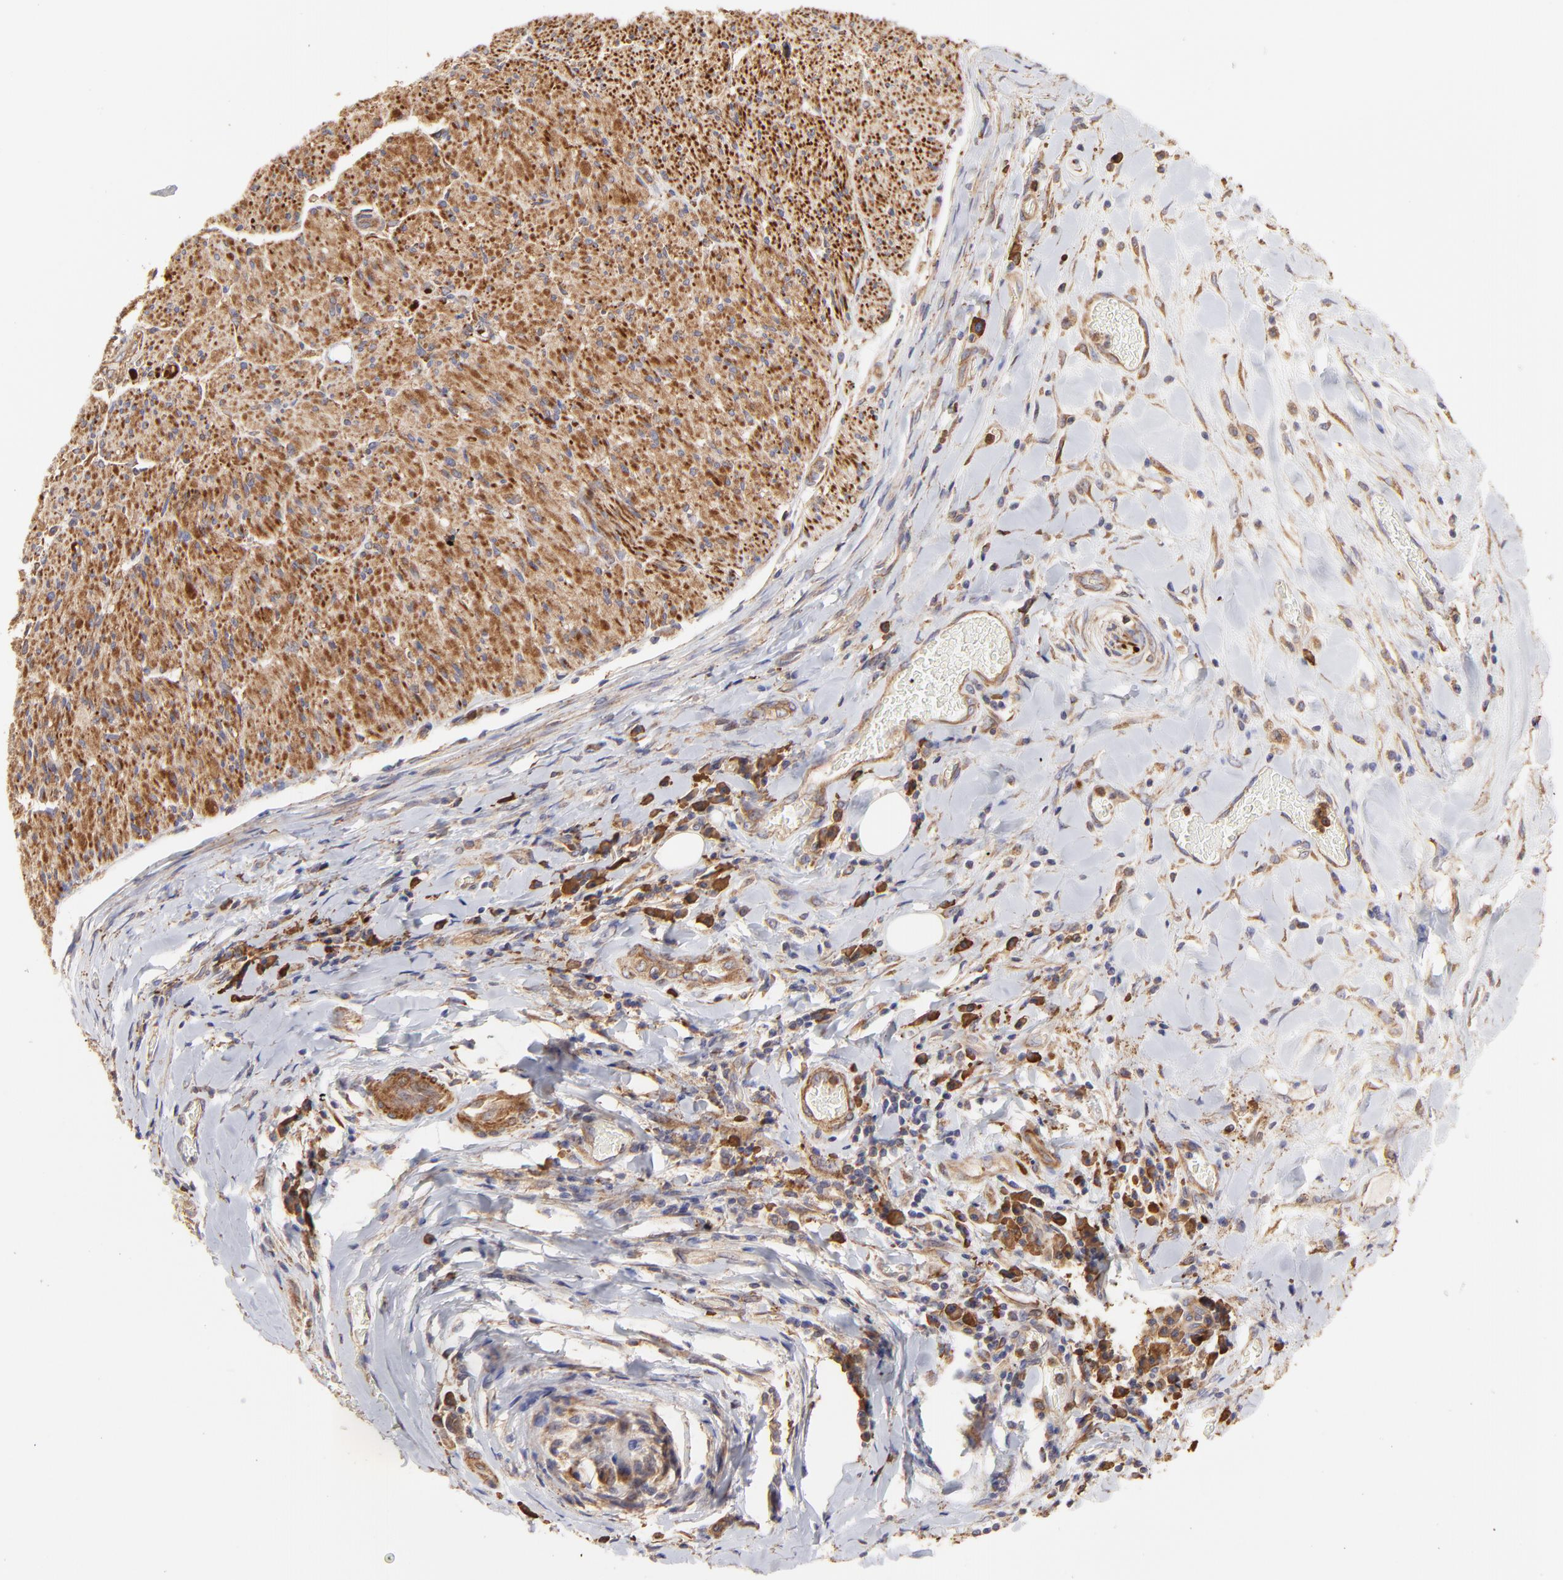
{"staining": {"intensity": "strong", "quantity": ">75%", "location": "cytoplasmic/membranous"}, "tissue": "liver cancer", "cell_type": "Tumor cells", "image_type": "cancer", "snomed": [{"axis": "morphology", "description": "Cholangiocarcinoma"}, {"axis": "topography", "description": "Liver"}], "caption": "Tumor cells exhibit strong cytoplasmic/membranous expression in about >75% of cells in liver cholangiocarcinoma.", "gene": "PFKM", "patient": {"sex": "male", "age": 58}}